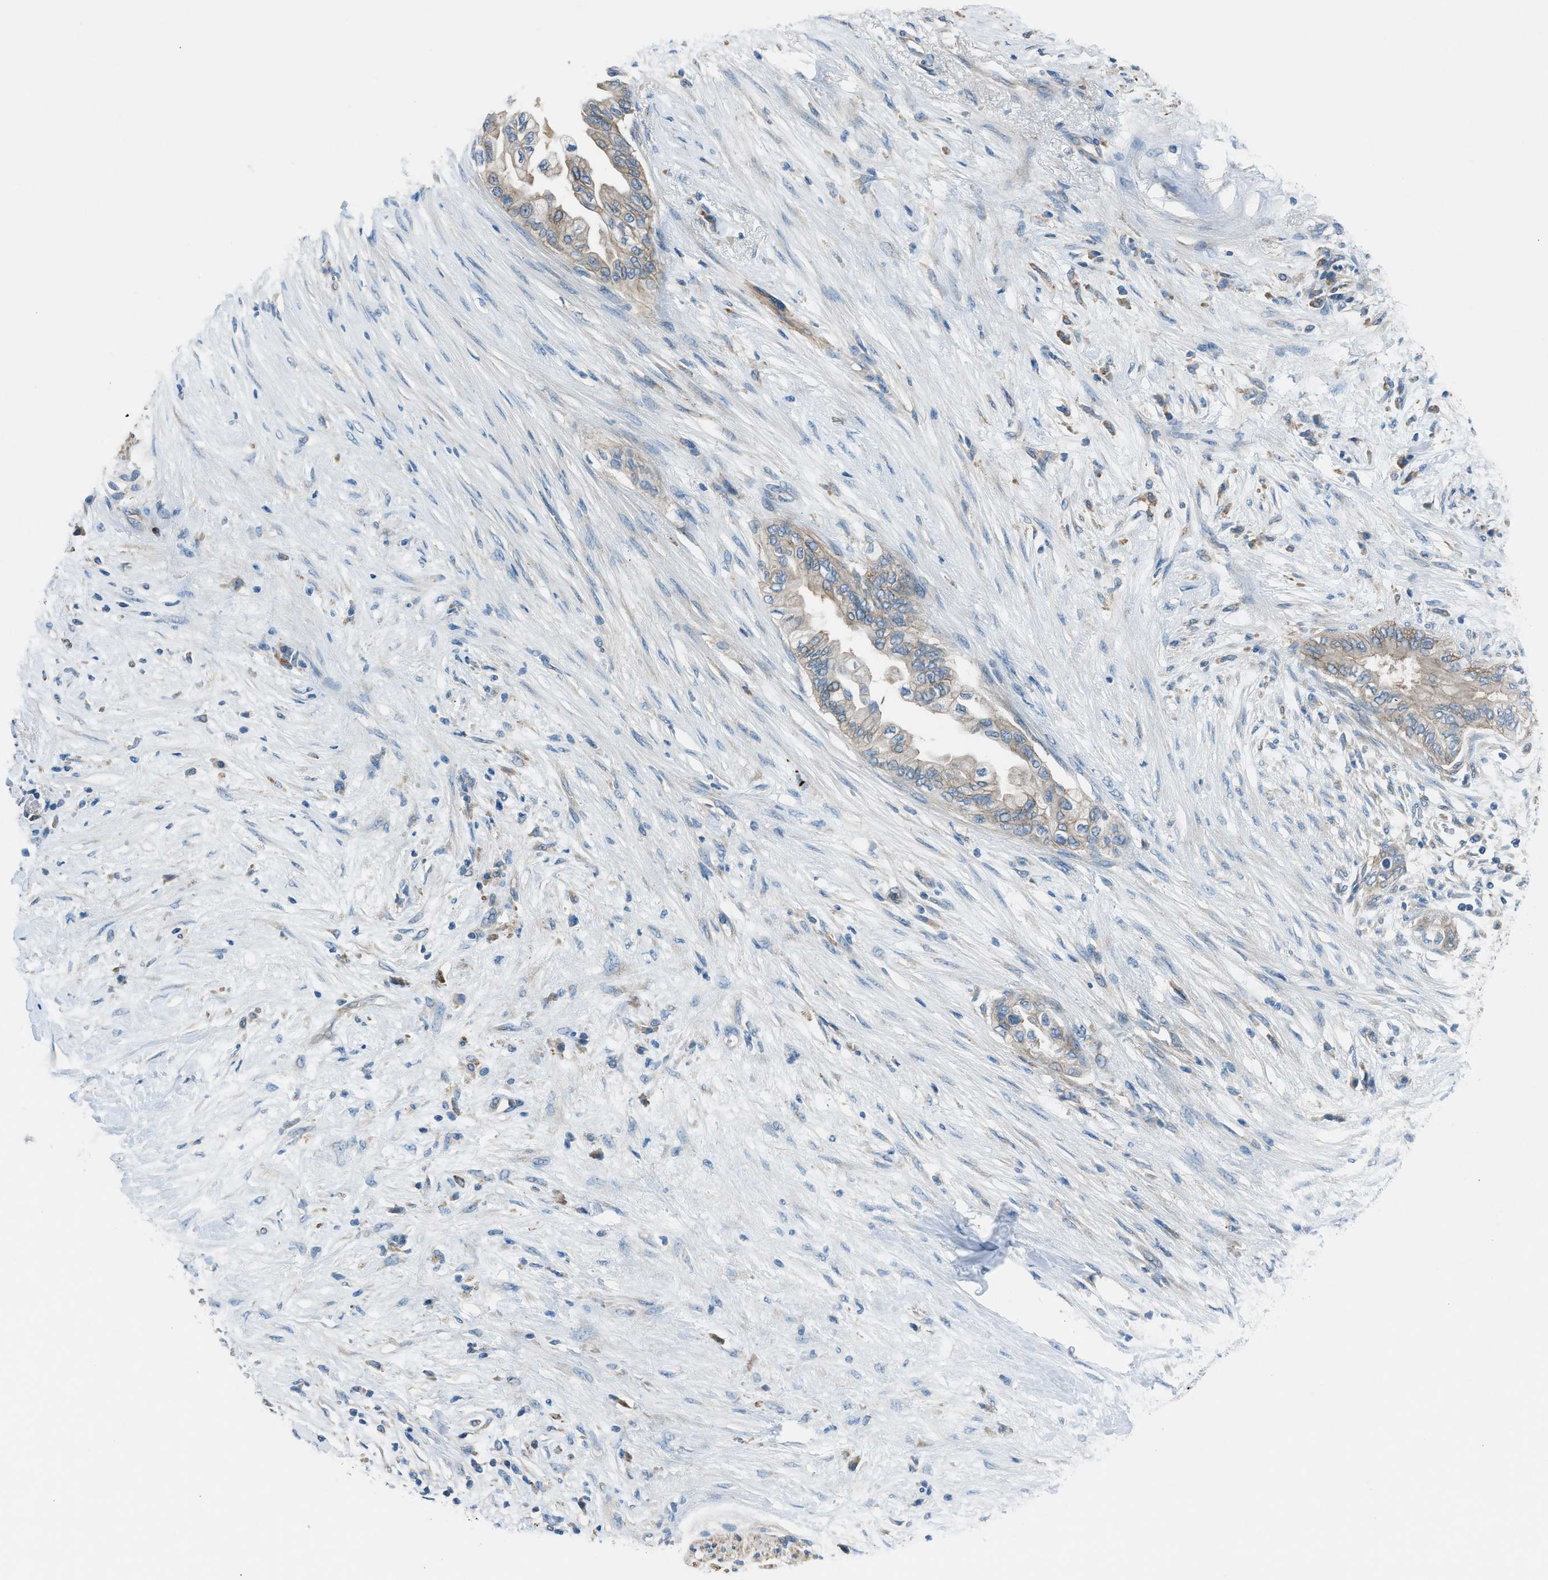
{"staining": {"intensity": "weak", "quantity": "25%-75%", "location": "cytoplasmic/membranous"}, "tissue": "pancreatic cancer", "cell_type": "Tumor cells", "image_type": "cancer", "snomed": [{"axis": "morphology", "description": "Normal tissue, NOS"}, {"axis": "morphology", "description": "Adenocarcinoma, NOS"}, {"axis": "topography", "description": "Pancreas"}, {"axis": "topography", "description": "Duodenum"}], "caption": "Immunohistochemical staining of pancreatic adenocarcinoma displays low levels of weak cytoplasmic/membranous protein staining in about 25%-75% of tumor cells.", "gene": "BMP1", "patient": {"sex": "female", "age": 60}}